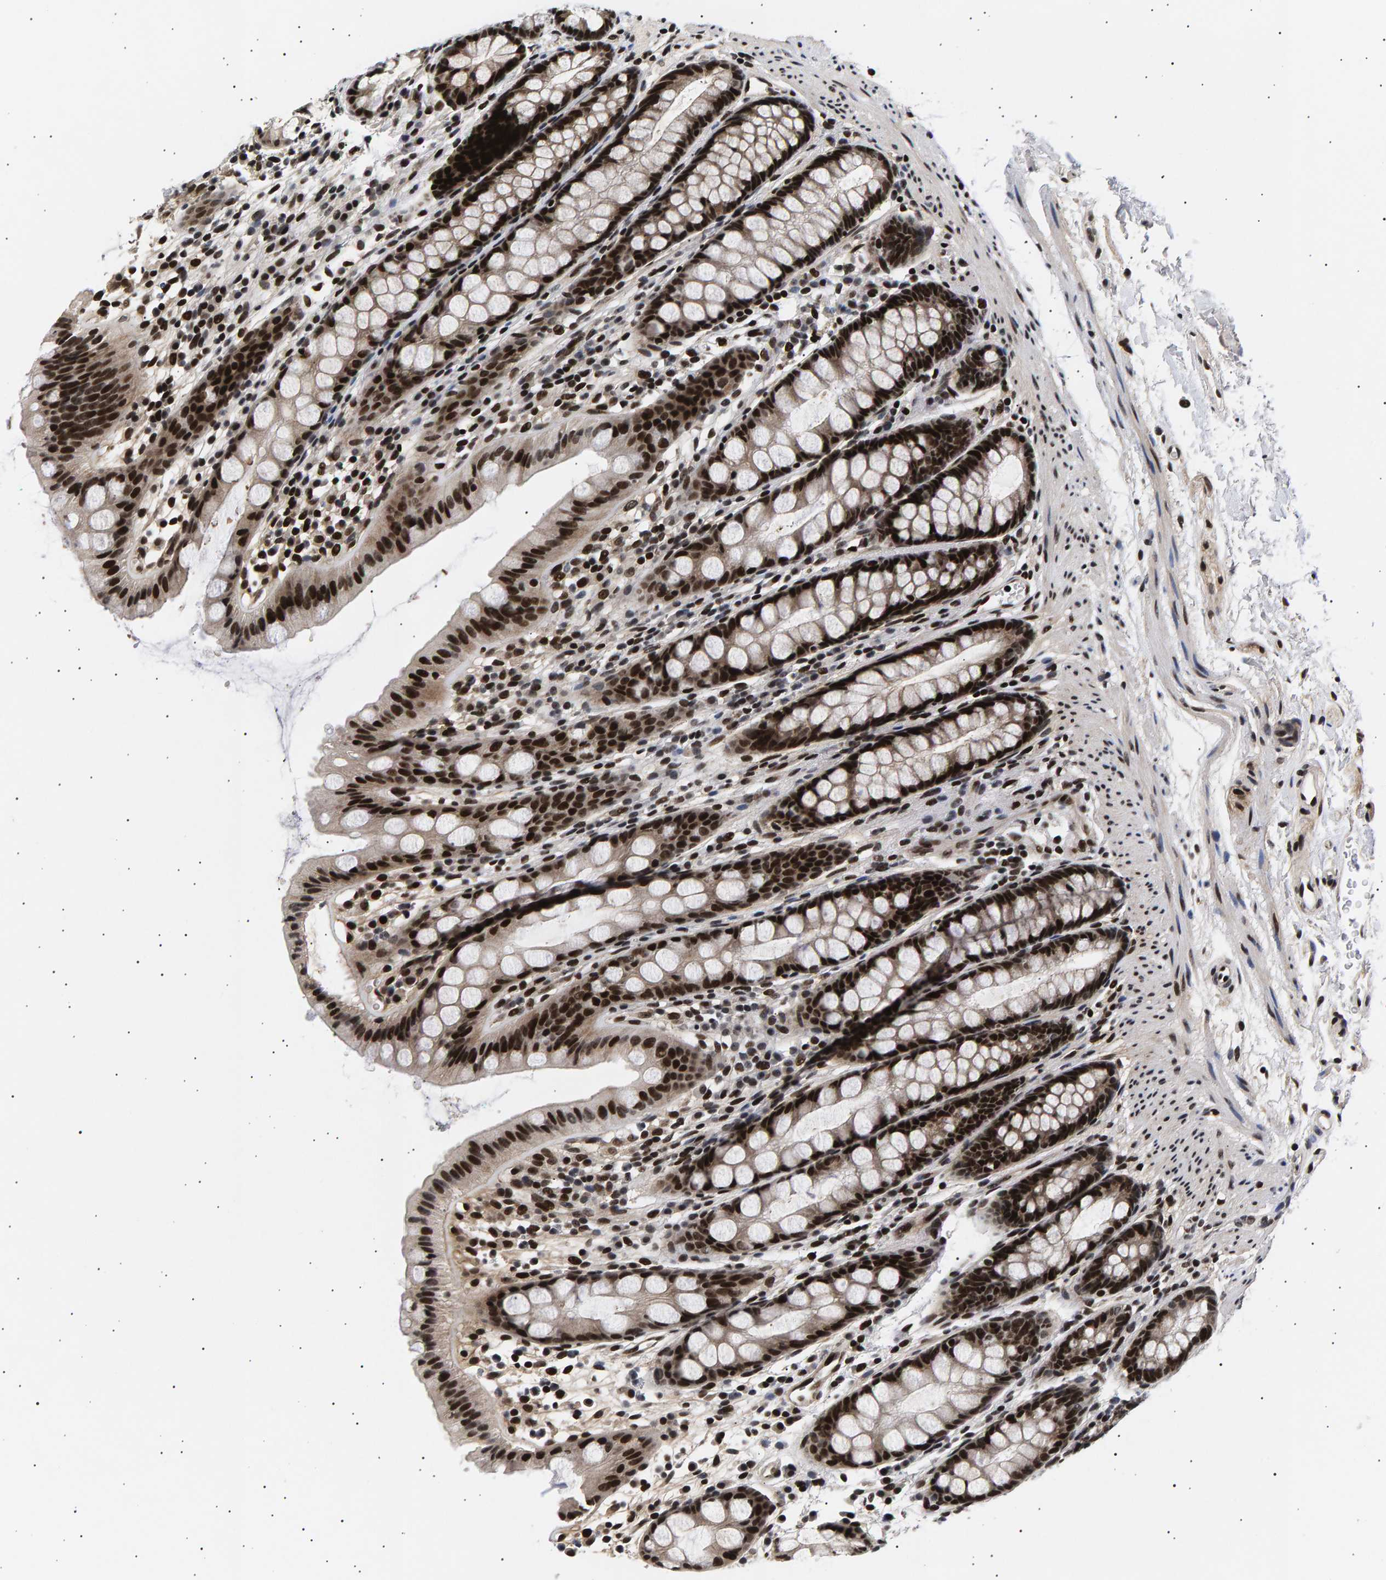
{"staining": {"intensity": "strong", "quantity": ">75%", "location": "nuclear"}, "tissue": "rectum", "cell_type": "Glandular cells", "image_type": "normal", "snomed": [{"axis": "morphology", "description": "Normal tissue, NOS"}, {"axis": "topography", "description": "Rectum"}], "caption": "Brown immunohistochemical staining in normal human rectum displays strong nuclear expression in about >75% of glandular cells. (DAB = brown stain, brightfield microscopy at high magnification).", "gene": "ANKRD40", "patient": {"sex": "female", "age": 65}}